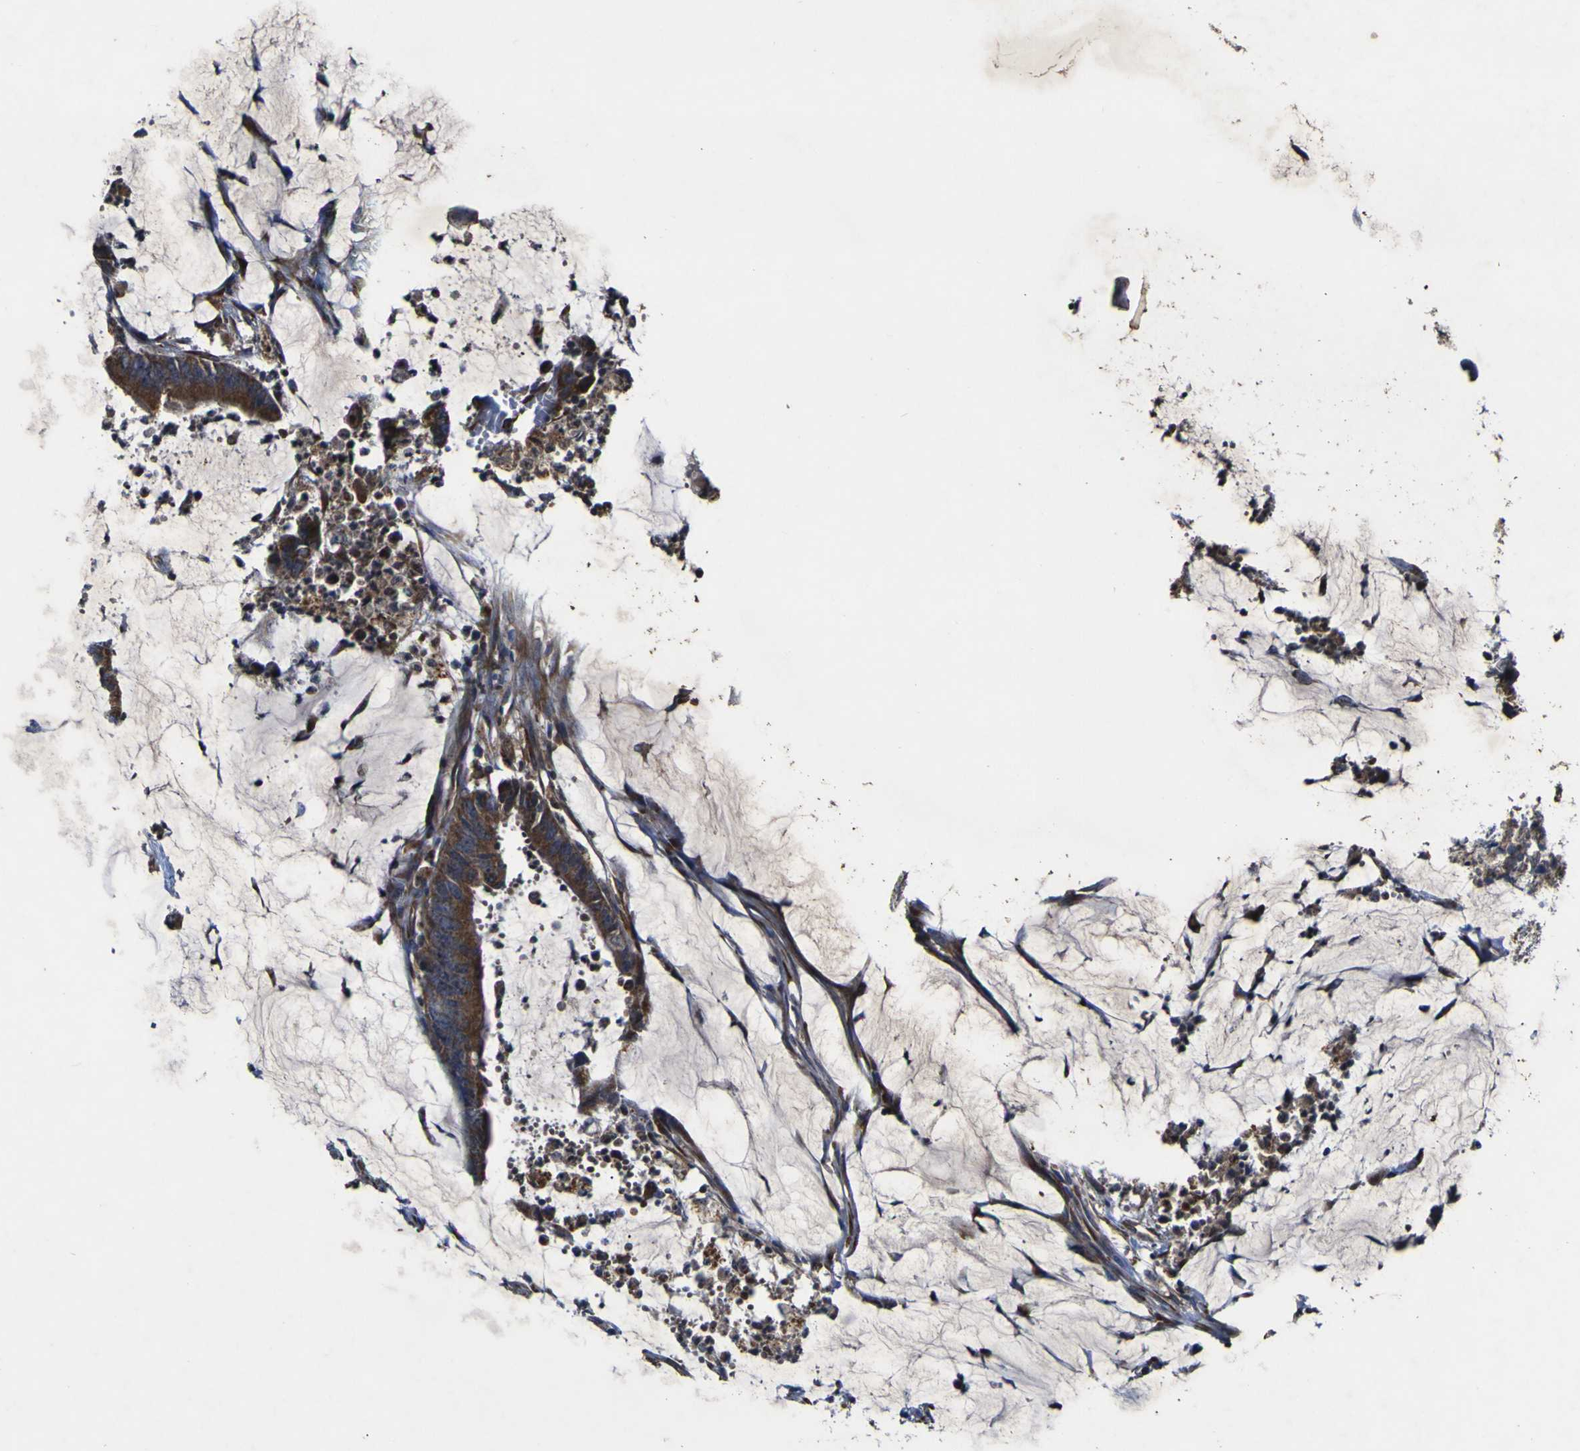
{"staining": {"intensity": "moderate", "quantity": ">75%", "location": "cytoplasmic/membranous"}, "tissue": "colorectal cancer", "cell_type": "Tumor cells", "image_type": "cancer", "snomed": [{"axis": "morphology", "description": "Adenocarcinoma, NOS"}, {"axis": "topography", "description": "Rectum"}], "caption": "This histopathology image shows immunohistochemistry (IHC) staining of colorectal adenocarcinoma, with medium moderate cytoplasmic/membranous expression in approximately >75% of tumor cells.", "gene": "IRAK2", "patient": {"sex": "female", "age": 66}}